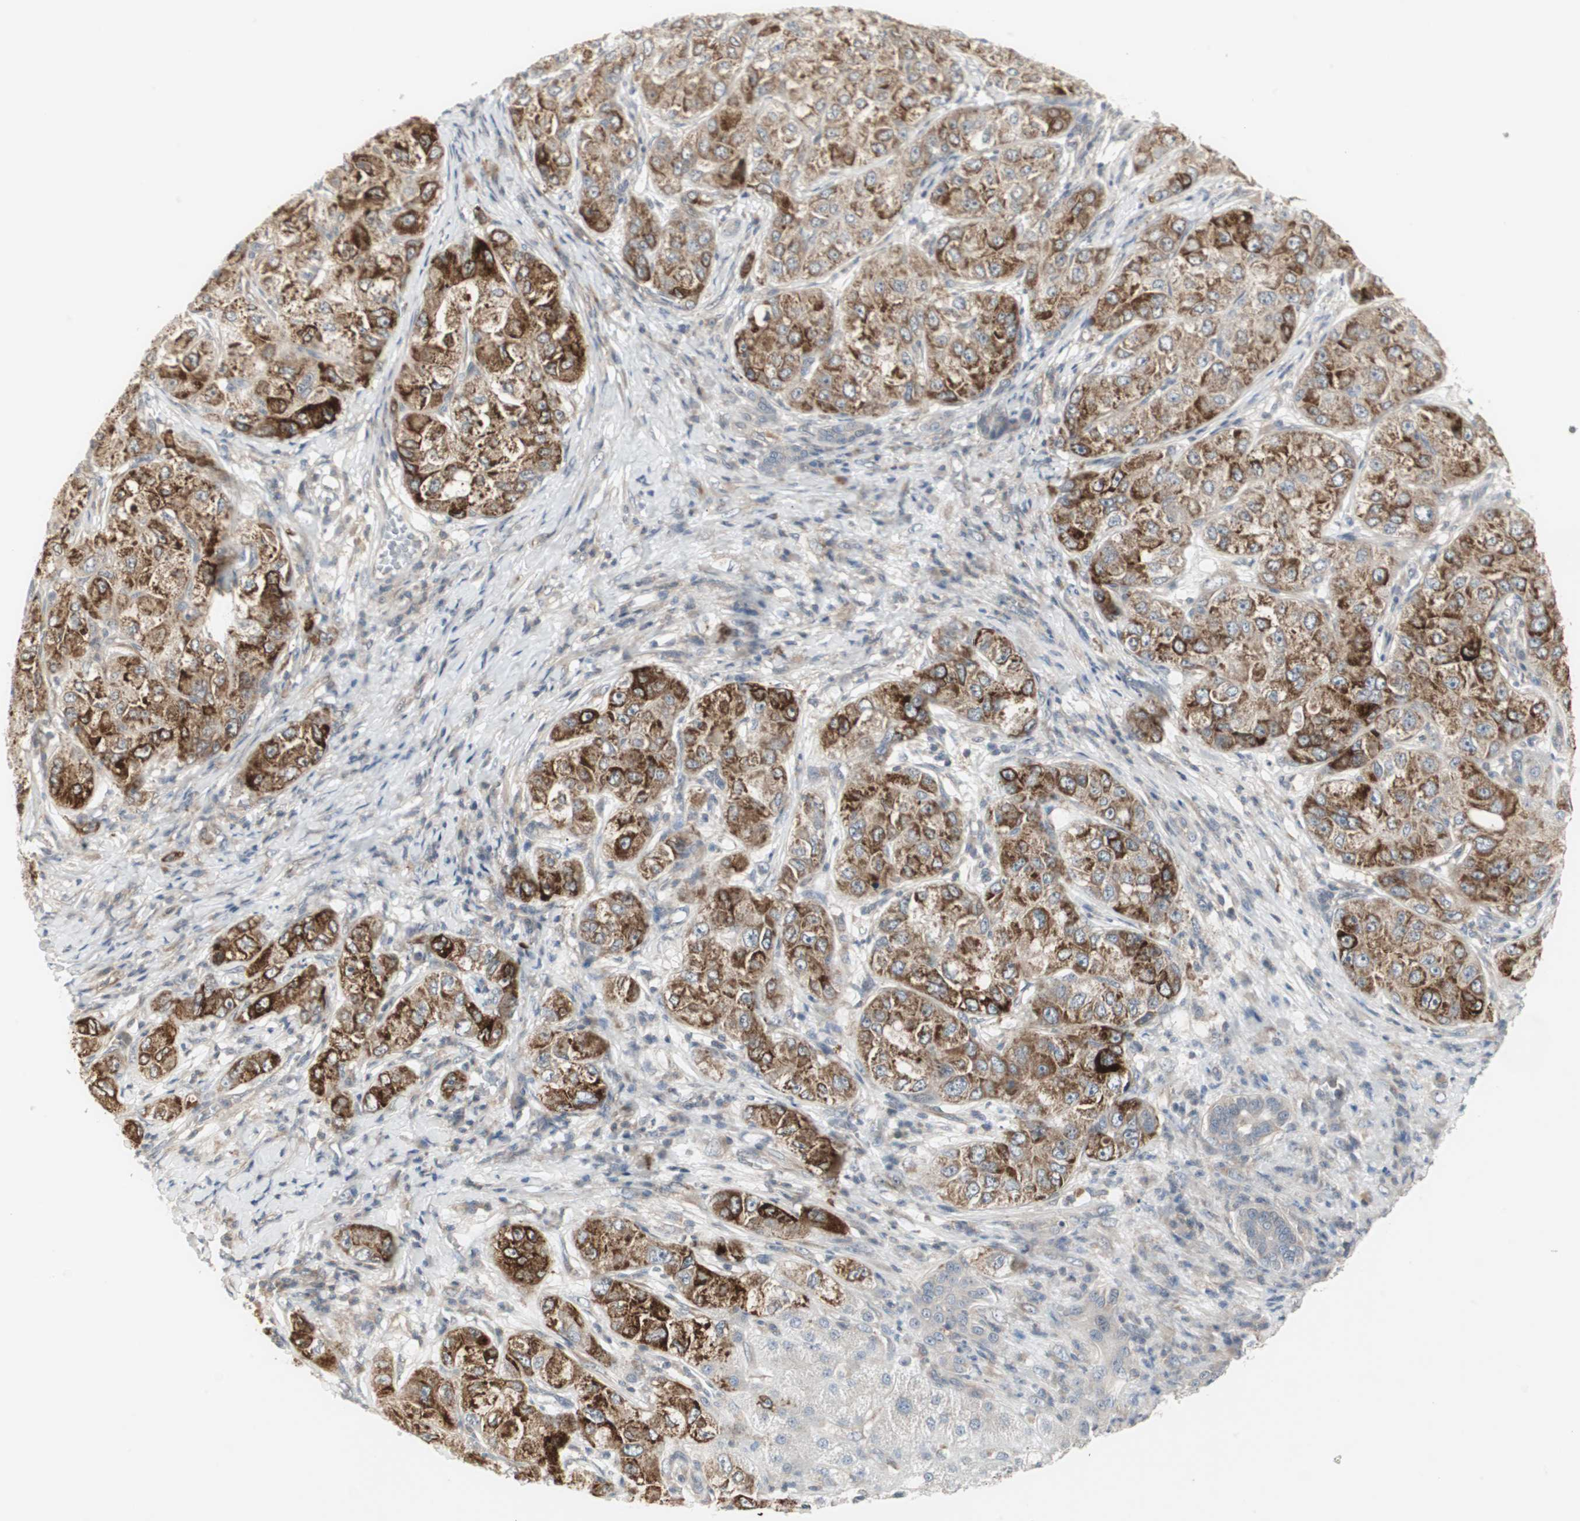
{"staining": {"intensity": "strong", "quantity": ">75%", "location": "cytoplasmic/membranous"}, "tissue": "liver cancer", "cell_type": "Tumor cells", "image_type": "cancer", "snomed": [{"axis": "morphology", "description": "Carcinoma, Hepatocellular, NOS"}, {"axis": "topography", "description": "Liver"}], "caption": "Approximately >75% of tumor cells in human liver cancer display strong cytoplasmic/membranous protein staining as visualized by brown immunohistochemical staining.", "gene": "ZFP36", "patient": {"sex": "male", "age": 80}}